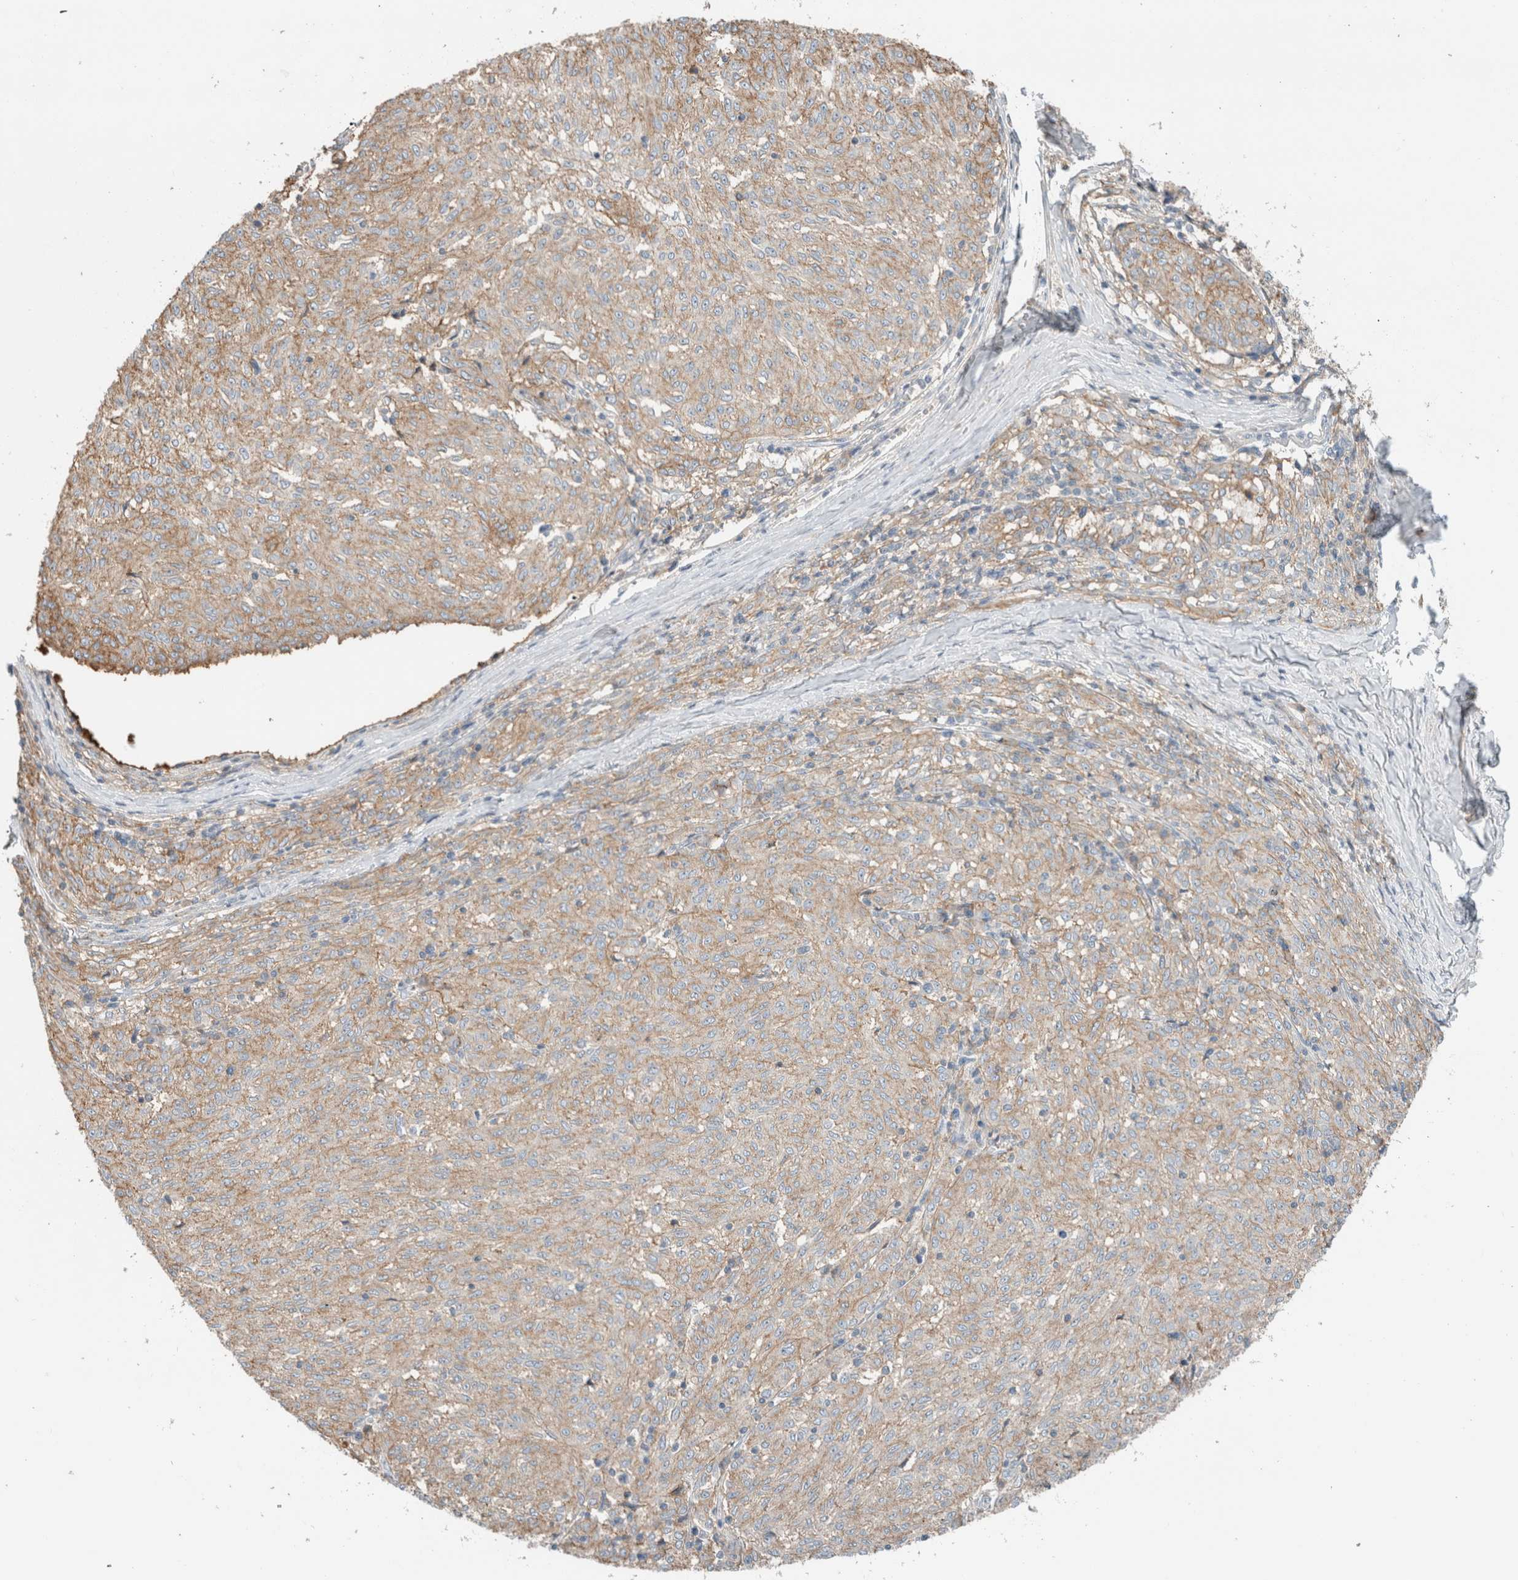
{"staining": {"intensity": "weak", "quantity": "25%-75%", "location": "cytoplasmic/membranous"}, "tissue": "melanoma", "cell_type": "Tumor cells", "image_type": "cancer", "snomed": [{"axis": "morphology", "description": "Malignant melanoma, NOS"}, {"axis": "topography", "description": "Skin"}], "caption": "A photomicrograph showing weak cytoplasmic/membranous staining in about 25%-75% of tumor cells in melanoma, as visualized by brown immunohistochemical staining.", "gene": "ERCC6L2", "patient": {"sex": "female", "age": 72}}